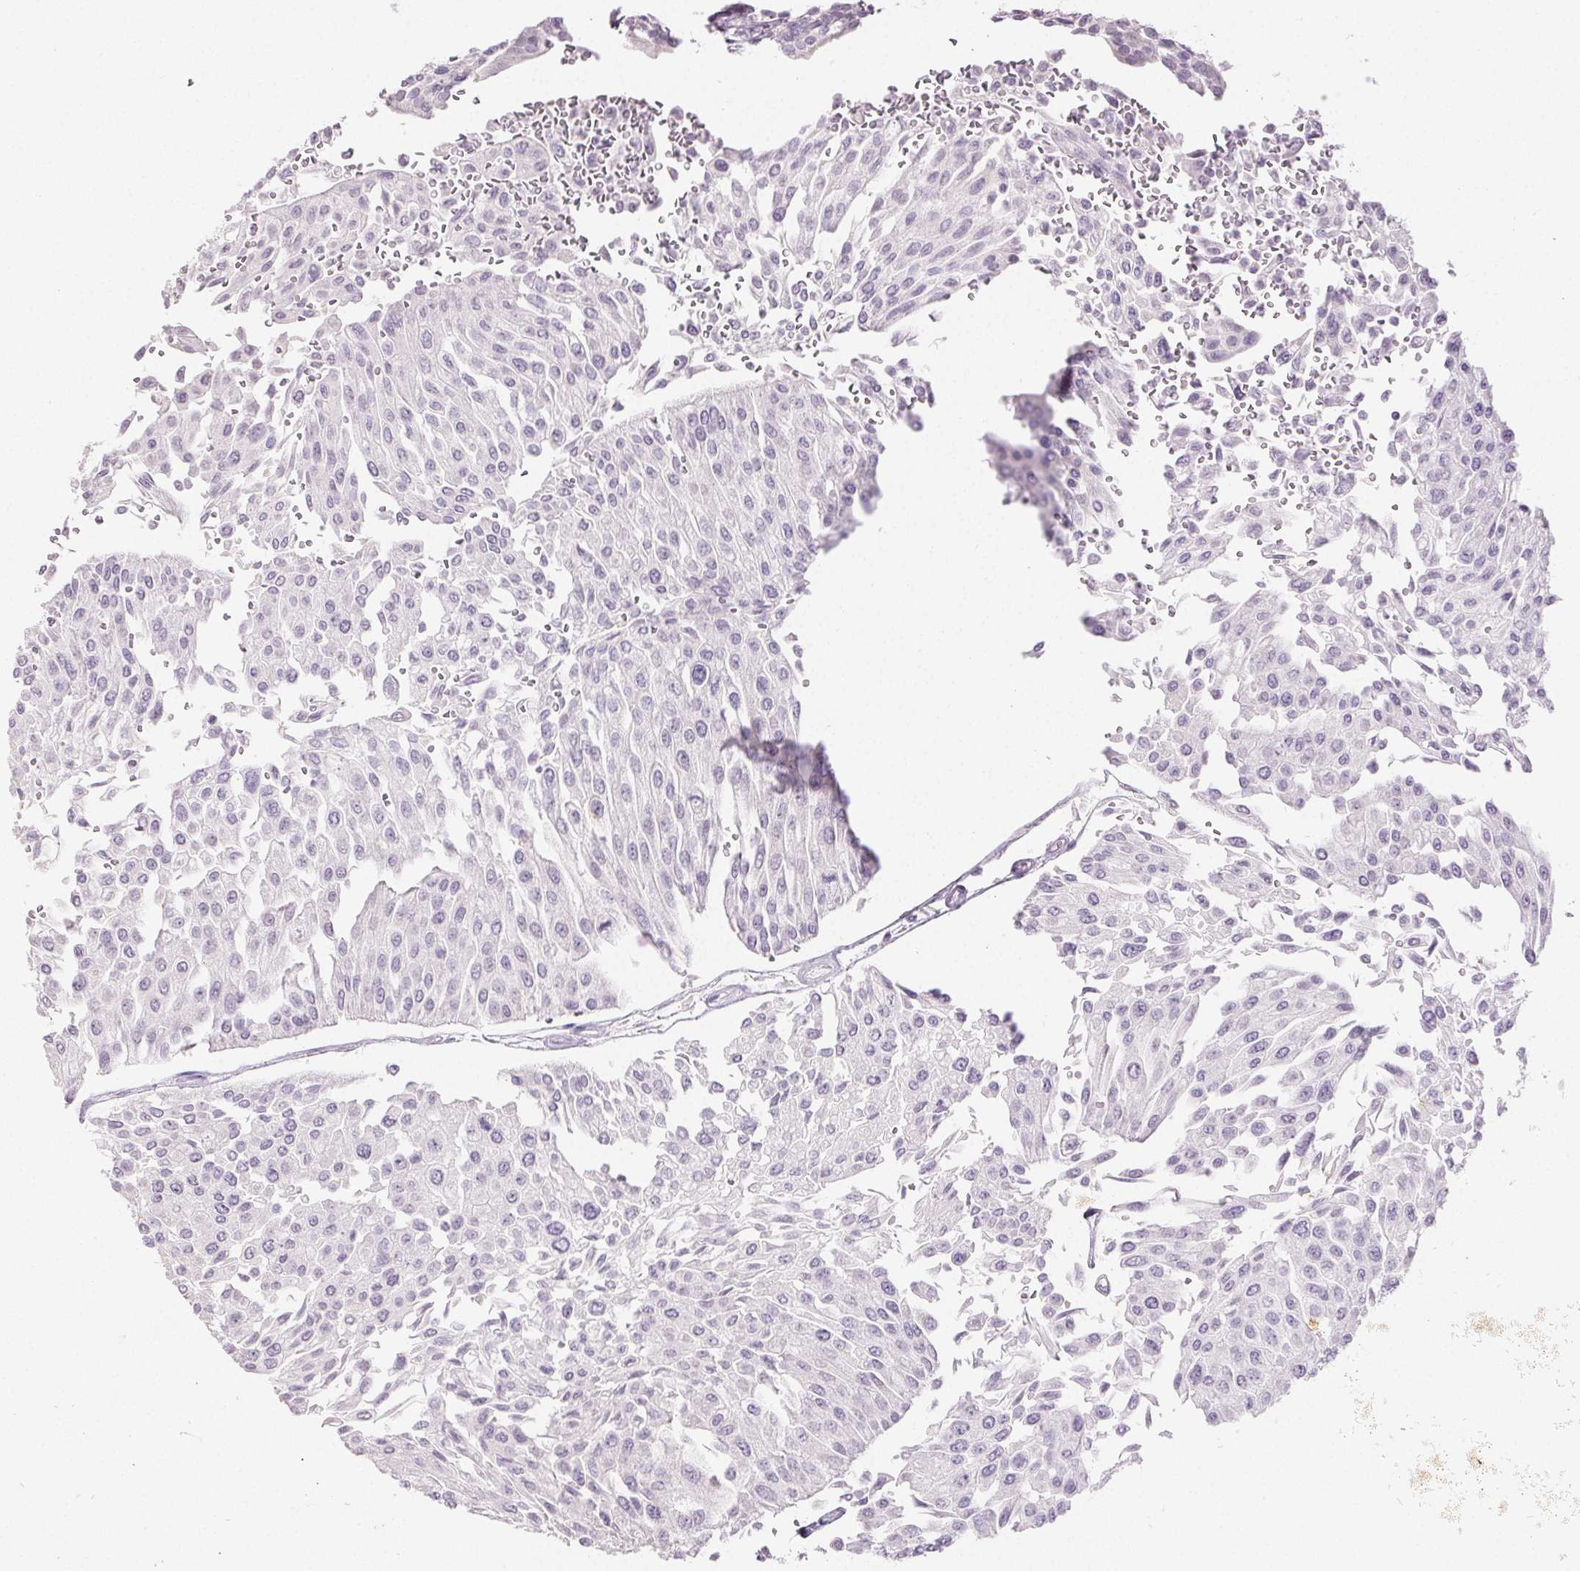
{"staining": {"intensity": "negative", "quantity": "none", "location": "none"}, "tissue": "urothelial cancer", "cell_type": "Tumor cells", "image_type": "cancer", "snomed": [{"axis": "morphology", "description": "Urothelial carcinoma, NOS"}, {"axis": "topography", "description": "Urinary bladder"}], "caption": "A high-resolution photomicrograph shows immunohistochemistry staining of transitional cell carcinoma, which exhibits no significant positivity in tumor cells. (Immunohistochemistry, brightfield microscopy, high magnification).", "gene": "PI3", "patient": {"sex": "male", "age": 67}}